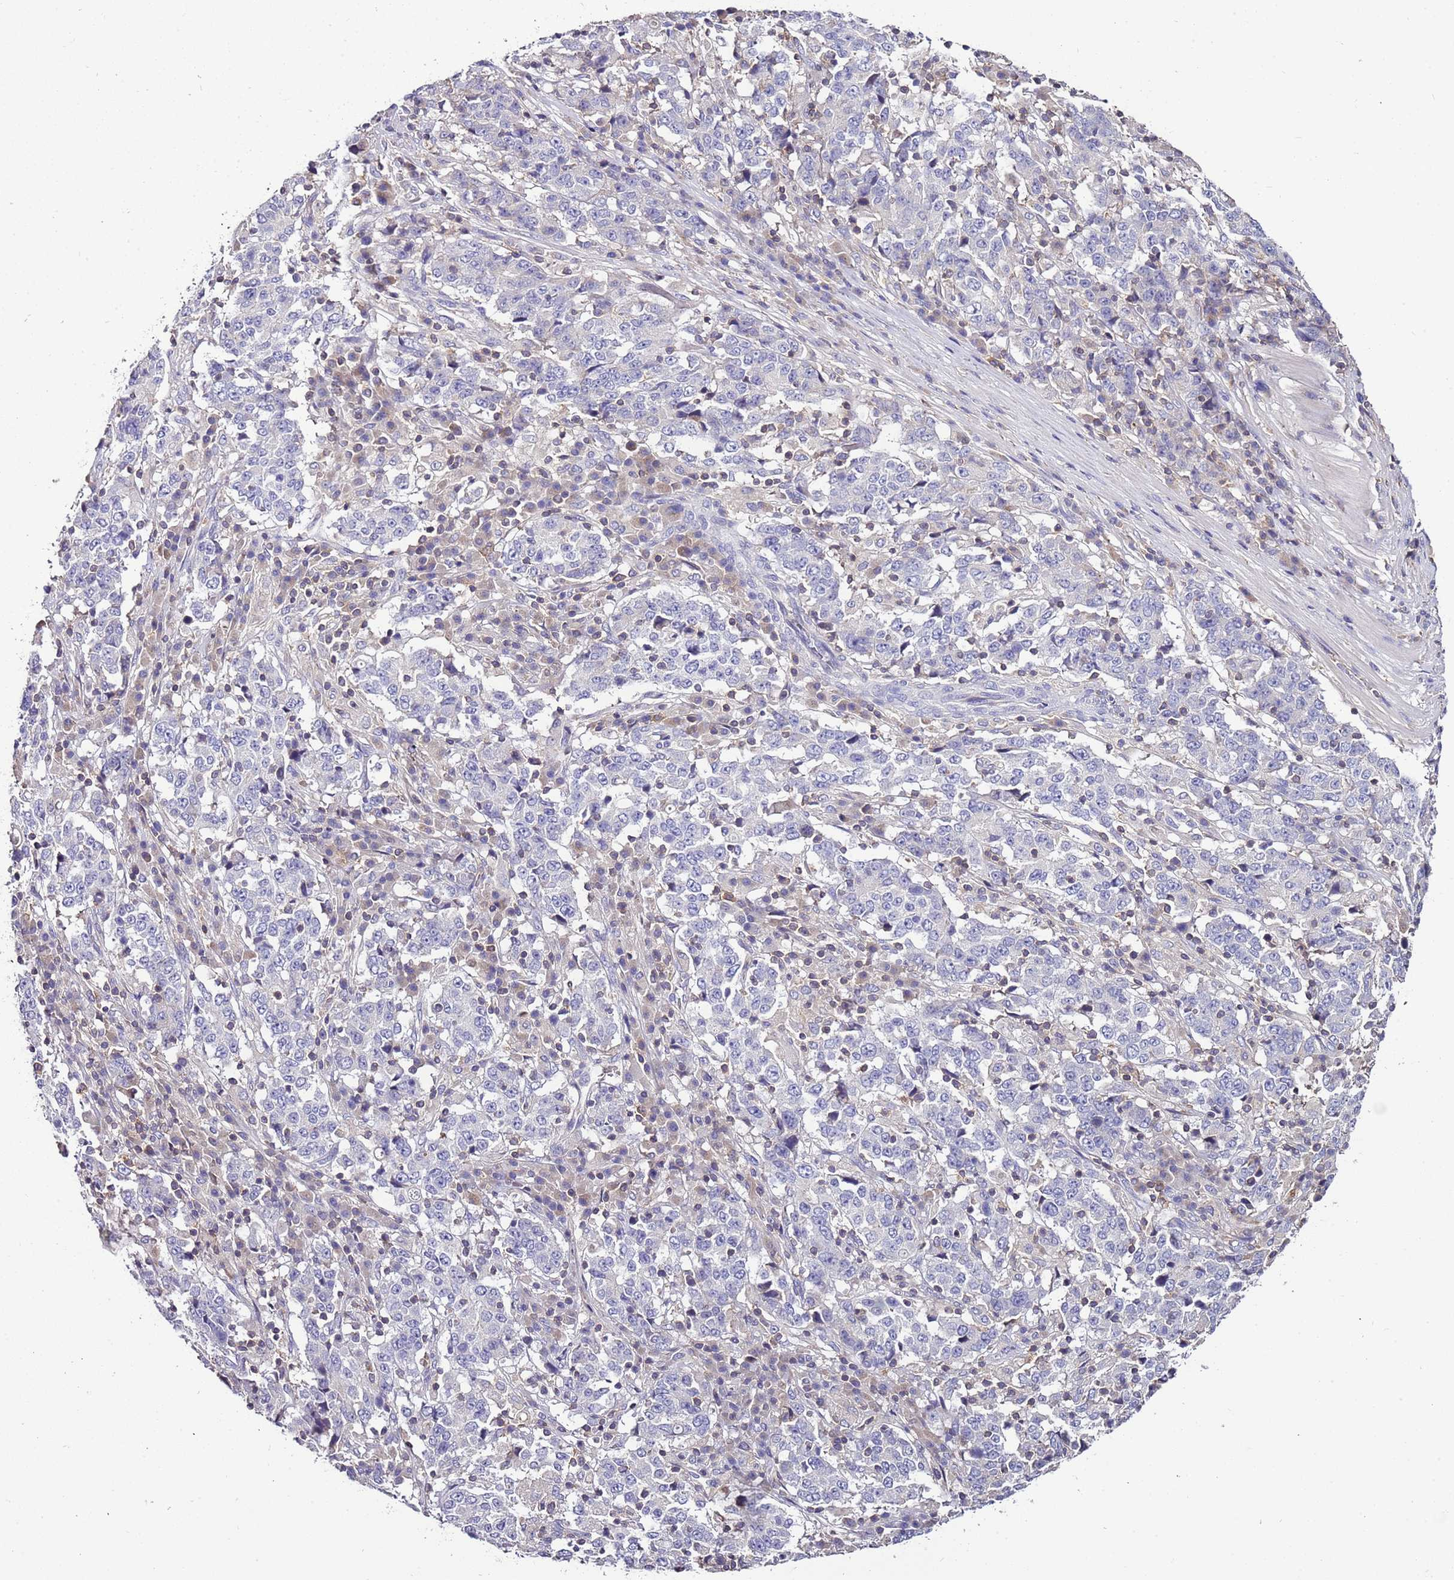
{"staining": {"intensity": "negative", "quantity": "none", "location": "none"}, "tissue": "stomach cancer", "cell_type": "Tumor cells", "image_type": "cancer", "snomed": [{"axis": "morphology", "description": "Adenocarcinoma, NOS"}, {"axis": "topography", "description": "Stomach"}], "caption": "Immunohistochemistry histopathology image of human stomach cancer stained for a protein (brown), which displays no staining in tumor cells.", "gene": "IGIP", "patient": {"sex": "male", "age": 59}}